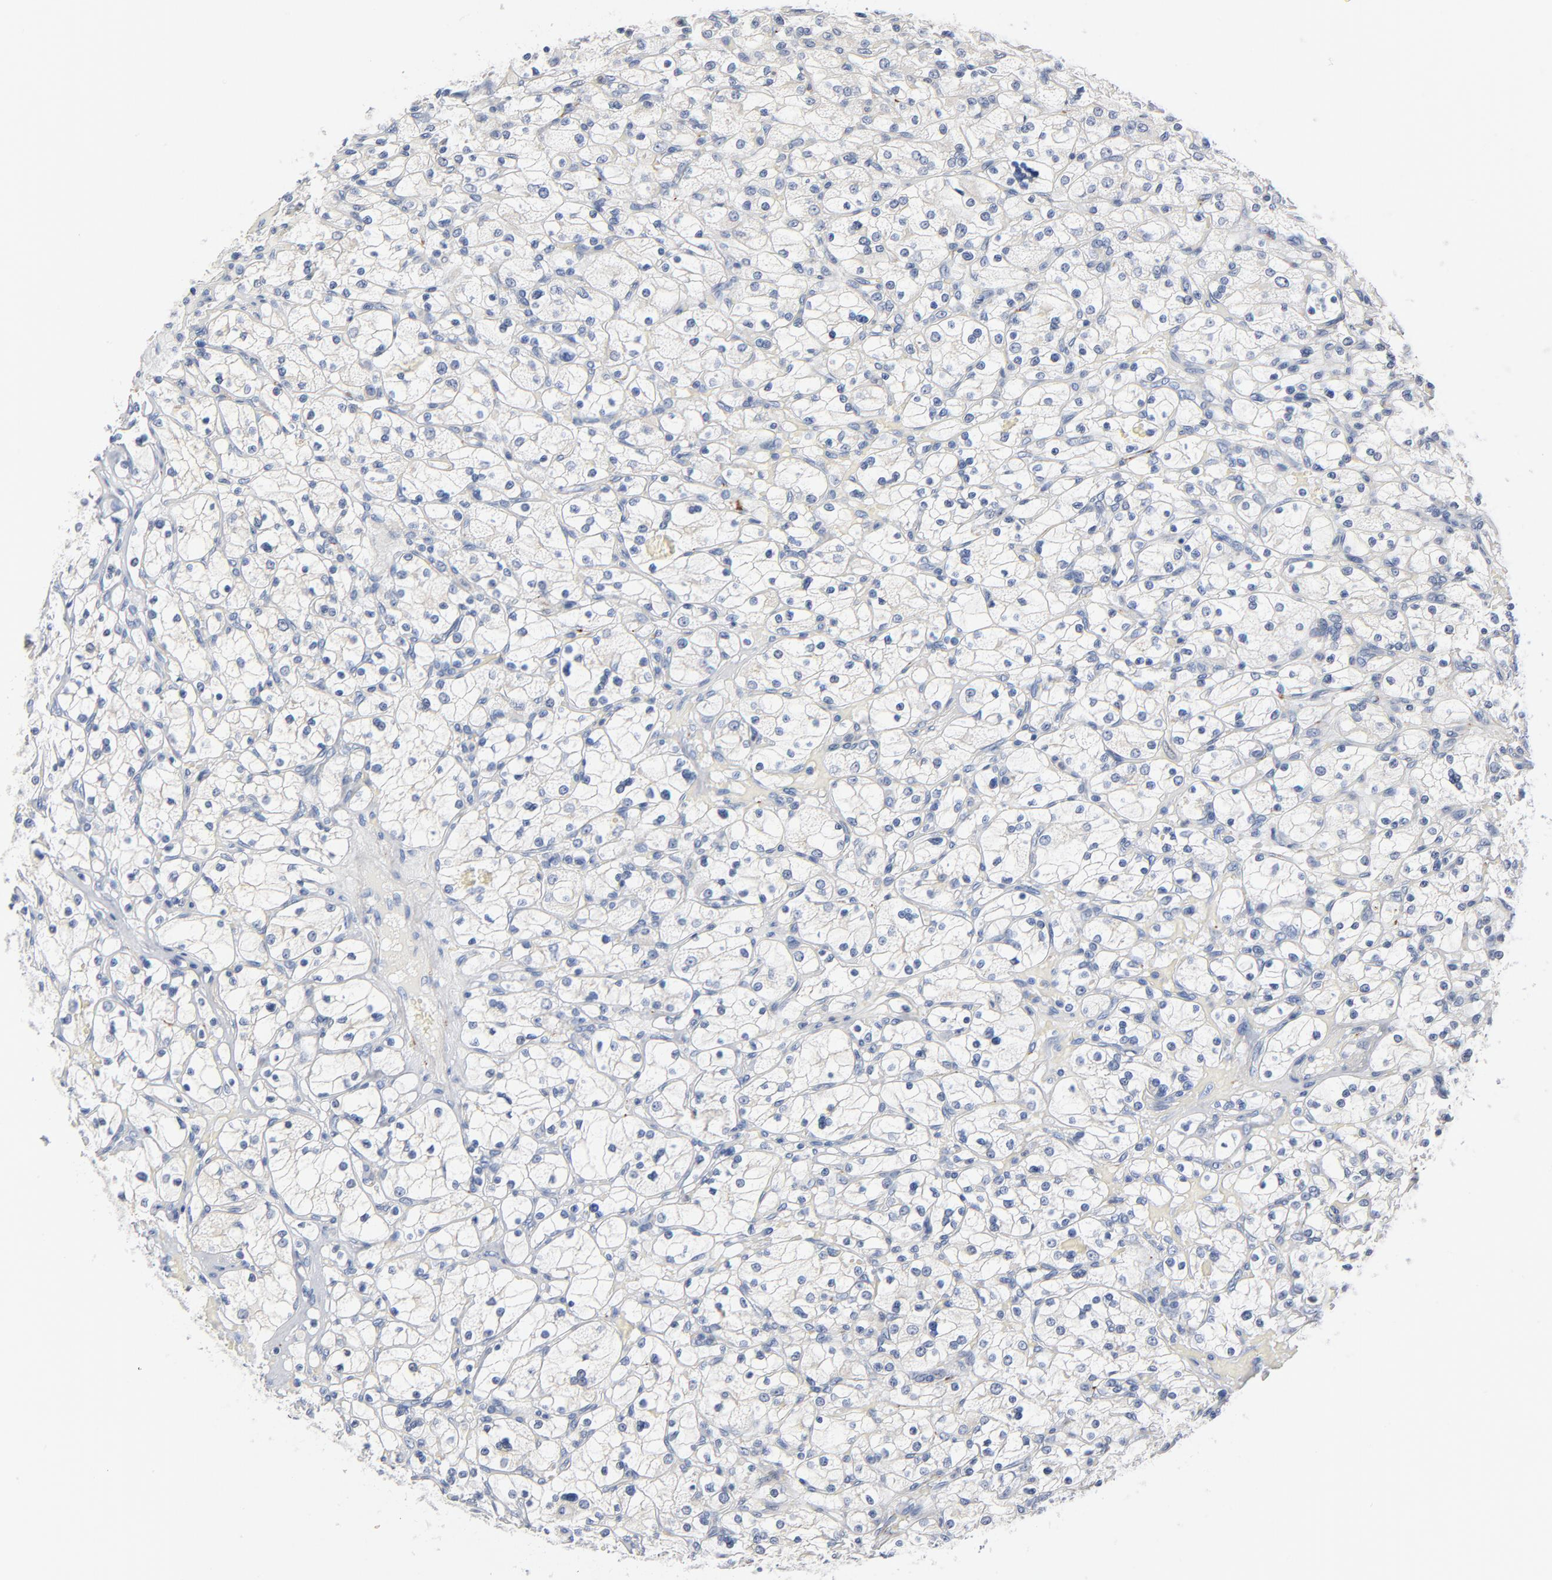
{"staining": {"intensity": "negative", "quantity": "none", "location": "none"}, "tissue": "renal cancer", "cell_type": "Tumor cells", "image_type": "cancer", "snomed": [{"axis": "morphology", "description": "Adenocarcinoma, NOS"}, {"axis": "topography", "description": "Kidney"}], "caption": "Immunohistochemical staining of human adenocarcinoma (renal) shows no significant positivity in tumor cells.", "gene": "IFT43", "patient": {"sex": "female", "age": 83}}